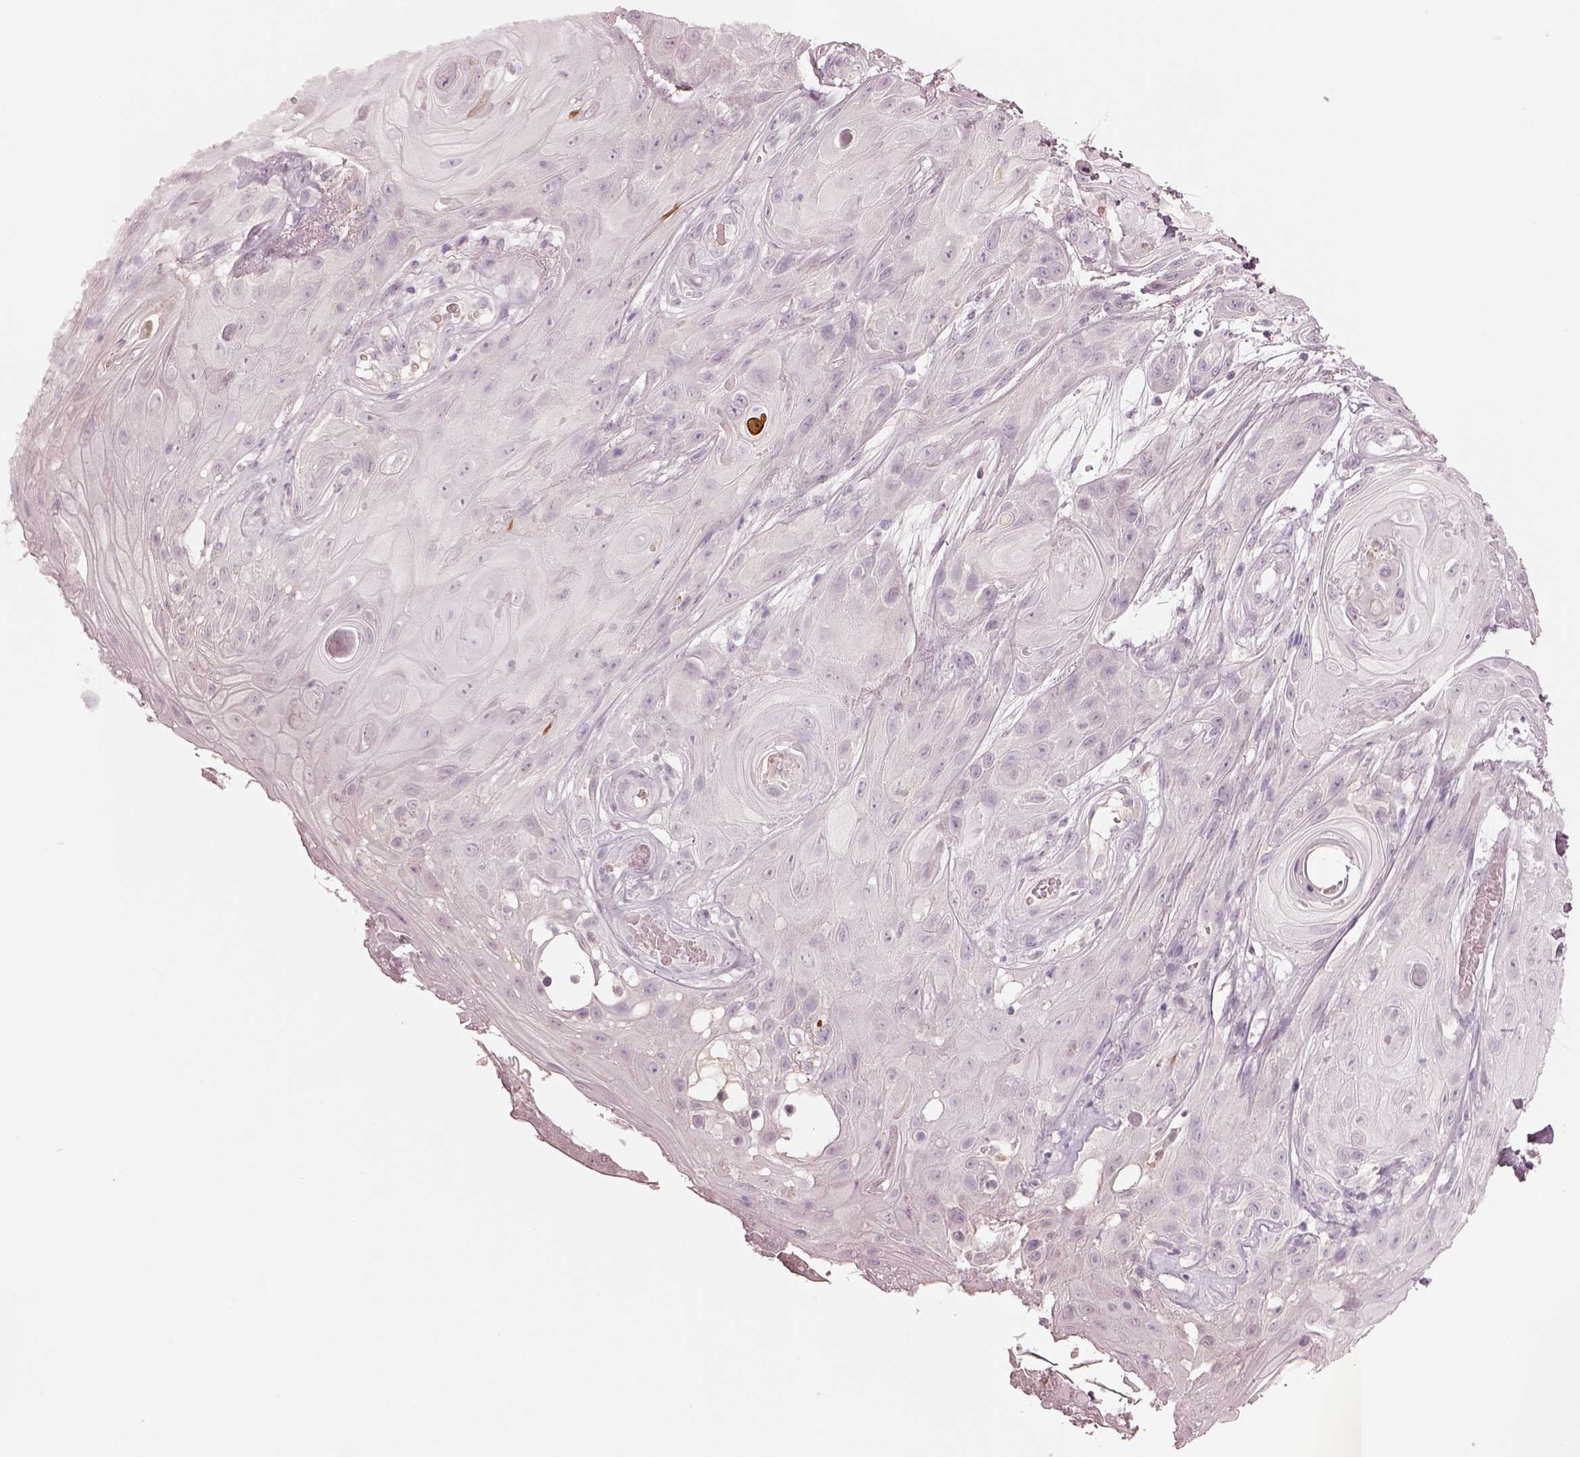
{"staining": {"intensity": "negative", "quantity": "none", "location": "none"}, "tissue": "skin cancer", "cell_type": "Tumor cells", "image_type": "cancer", "snomed": [{"axis": "morphology", "description": "Squamous cell carcinoma, NOS"}, {"axis": "topography", "description": "Skin"}], "caption": "There is no significant expression in tumor cells of skin cancer.", "gene": "SPATA6L", "patient": {"sex": "male", "age": 62}}